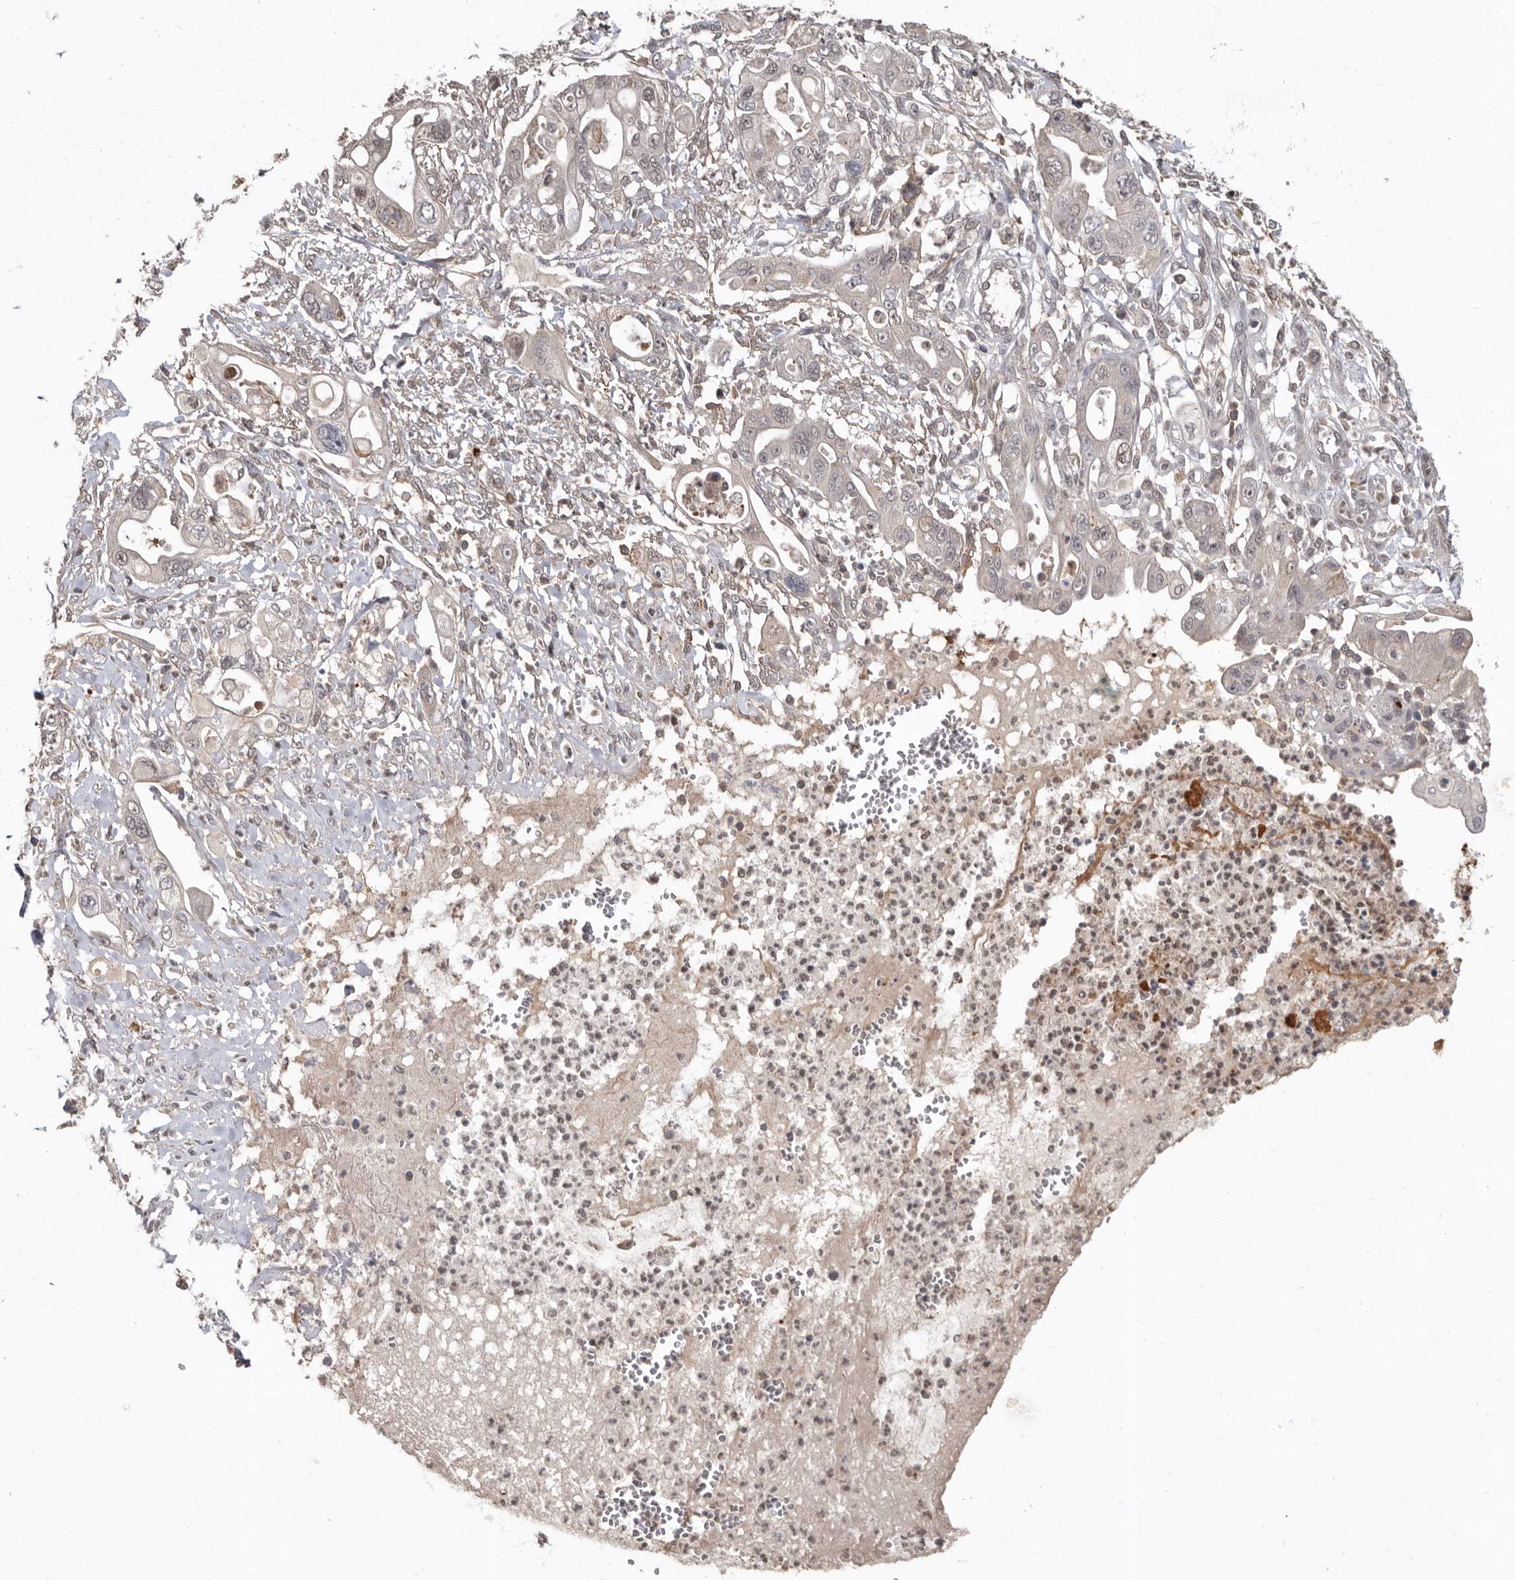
{"staining": {"intensity": "weak", "quantity": "<25%", "location": "cytoplasmic/membranous"}, "tissue": "pancreatic cancer", "cell_type": "Tumor cells", "image_type": "cancer", "snomed": [{"axis": "morphology", "description": "Adenocarcinoma, NOS"}, {"axis": "topography", "description": "Pancreas"}], "caption": "DAB immunohistochemical staining of human pancreatic adenocarcinoma demonstrates no significant positivity in tumor cells.", "gene": "LRGUK", "patient": {"sex": "male", "age": 68}}